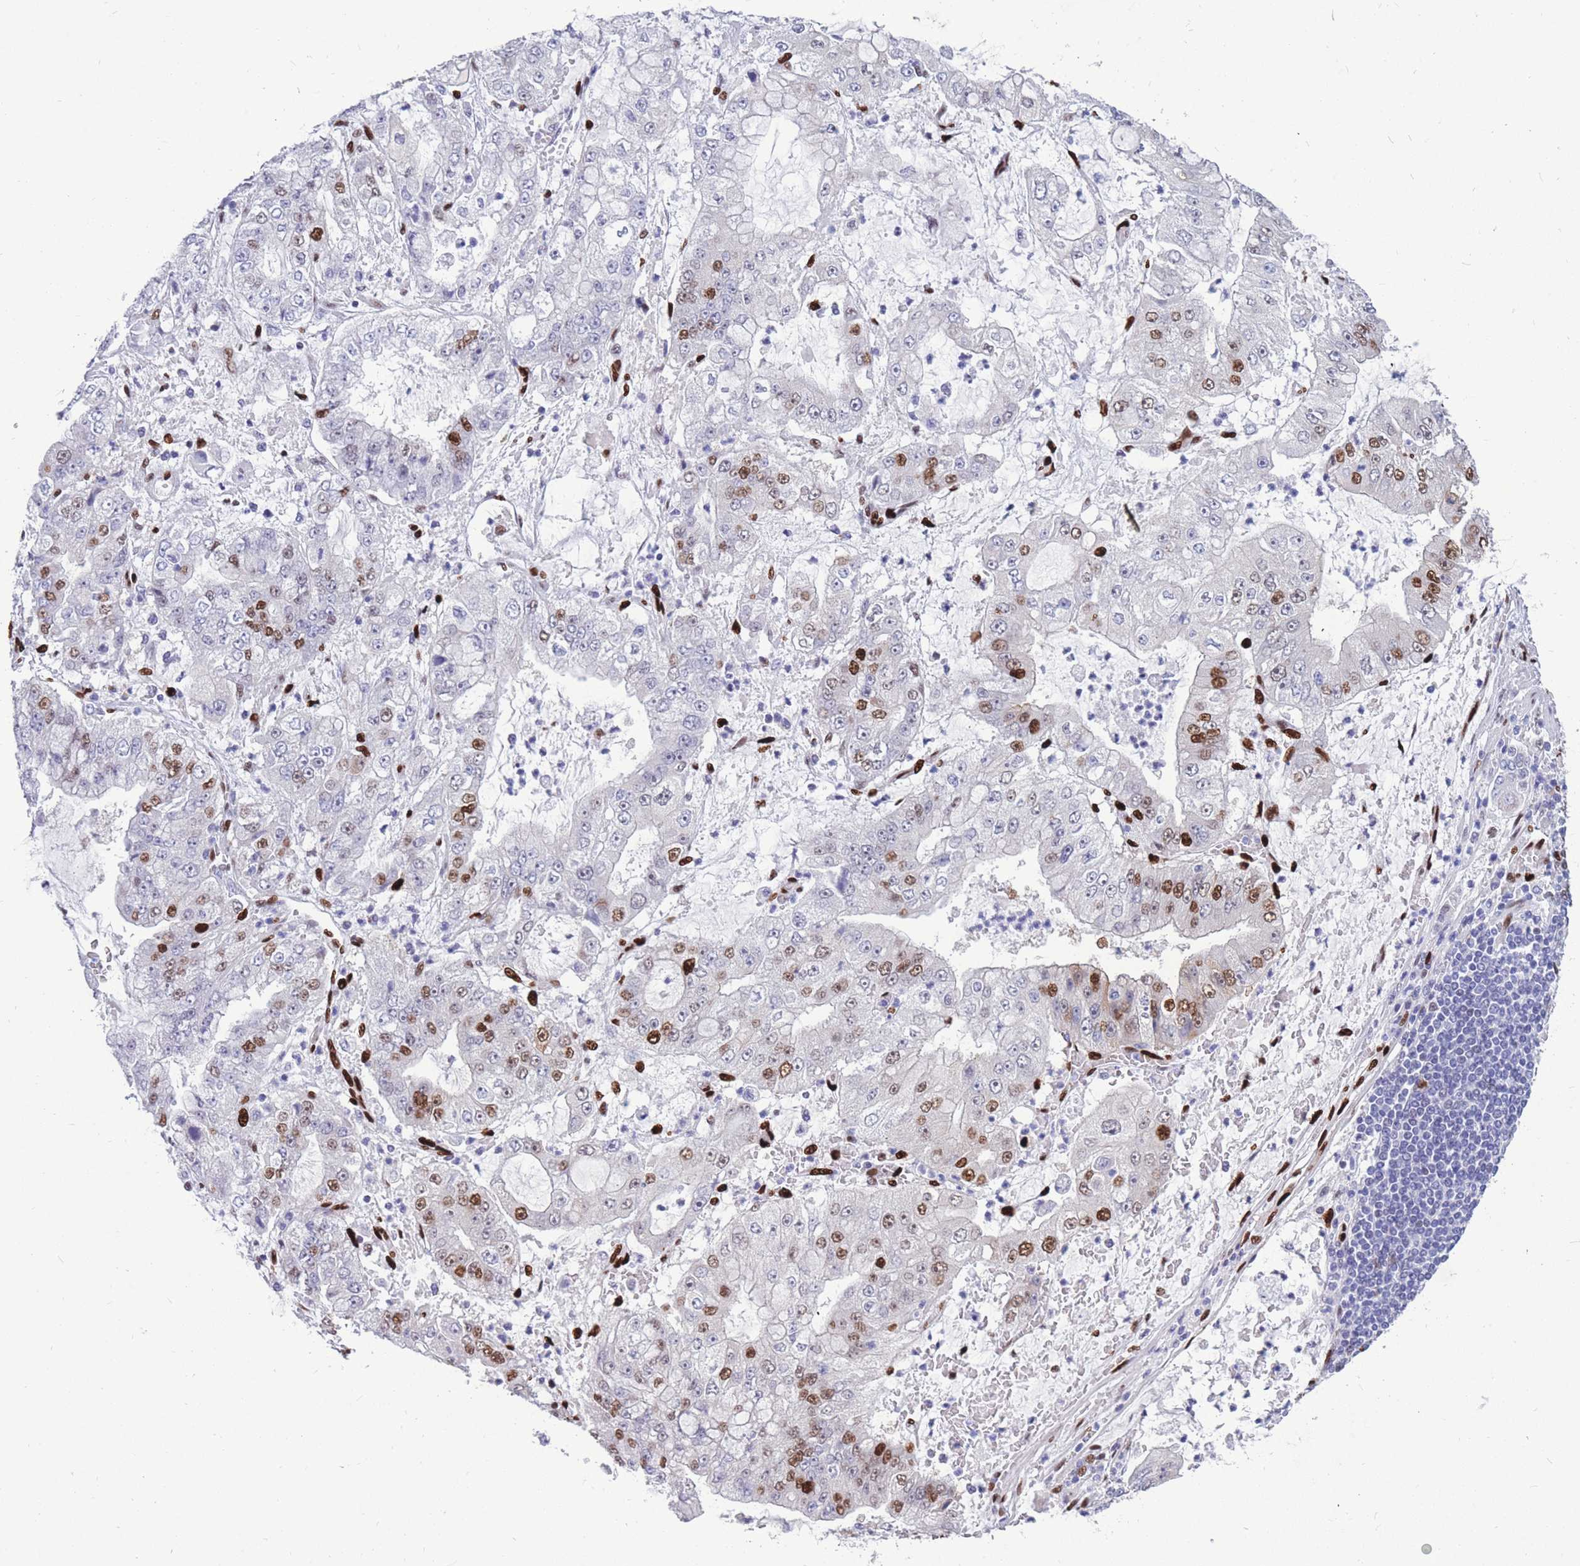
{"staining": {"intensity": "strong", "quantity": "<25%", "location": "nuclear"}, "tissue": "stomach cancer", "cell_type": "Tumor cells", "image_type": "cancer", "snomed": [{"axis": "morphology", "description": "Adenocarcinoma, NOS"}, {"axis": "topography", "description": "Stomach"}], "caption": "About <25% of tumor cells in human adenocarcinoma (stomach) reveal strong nuclear protein positivity as visualized by brown immunohistochemical staining.", "gene": "NASP", "patient": {"sex": "male", "age": 76}}